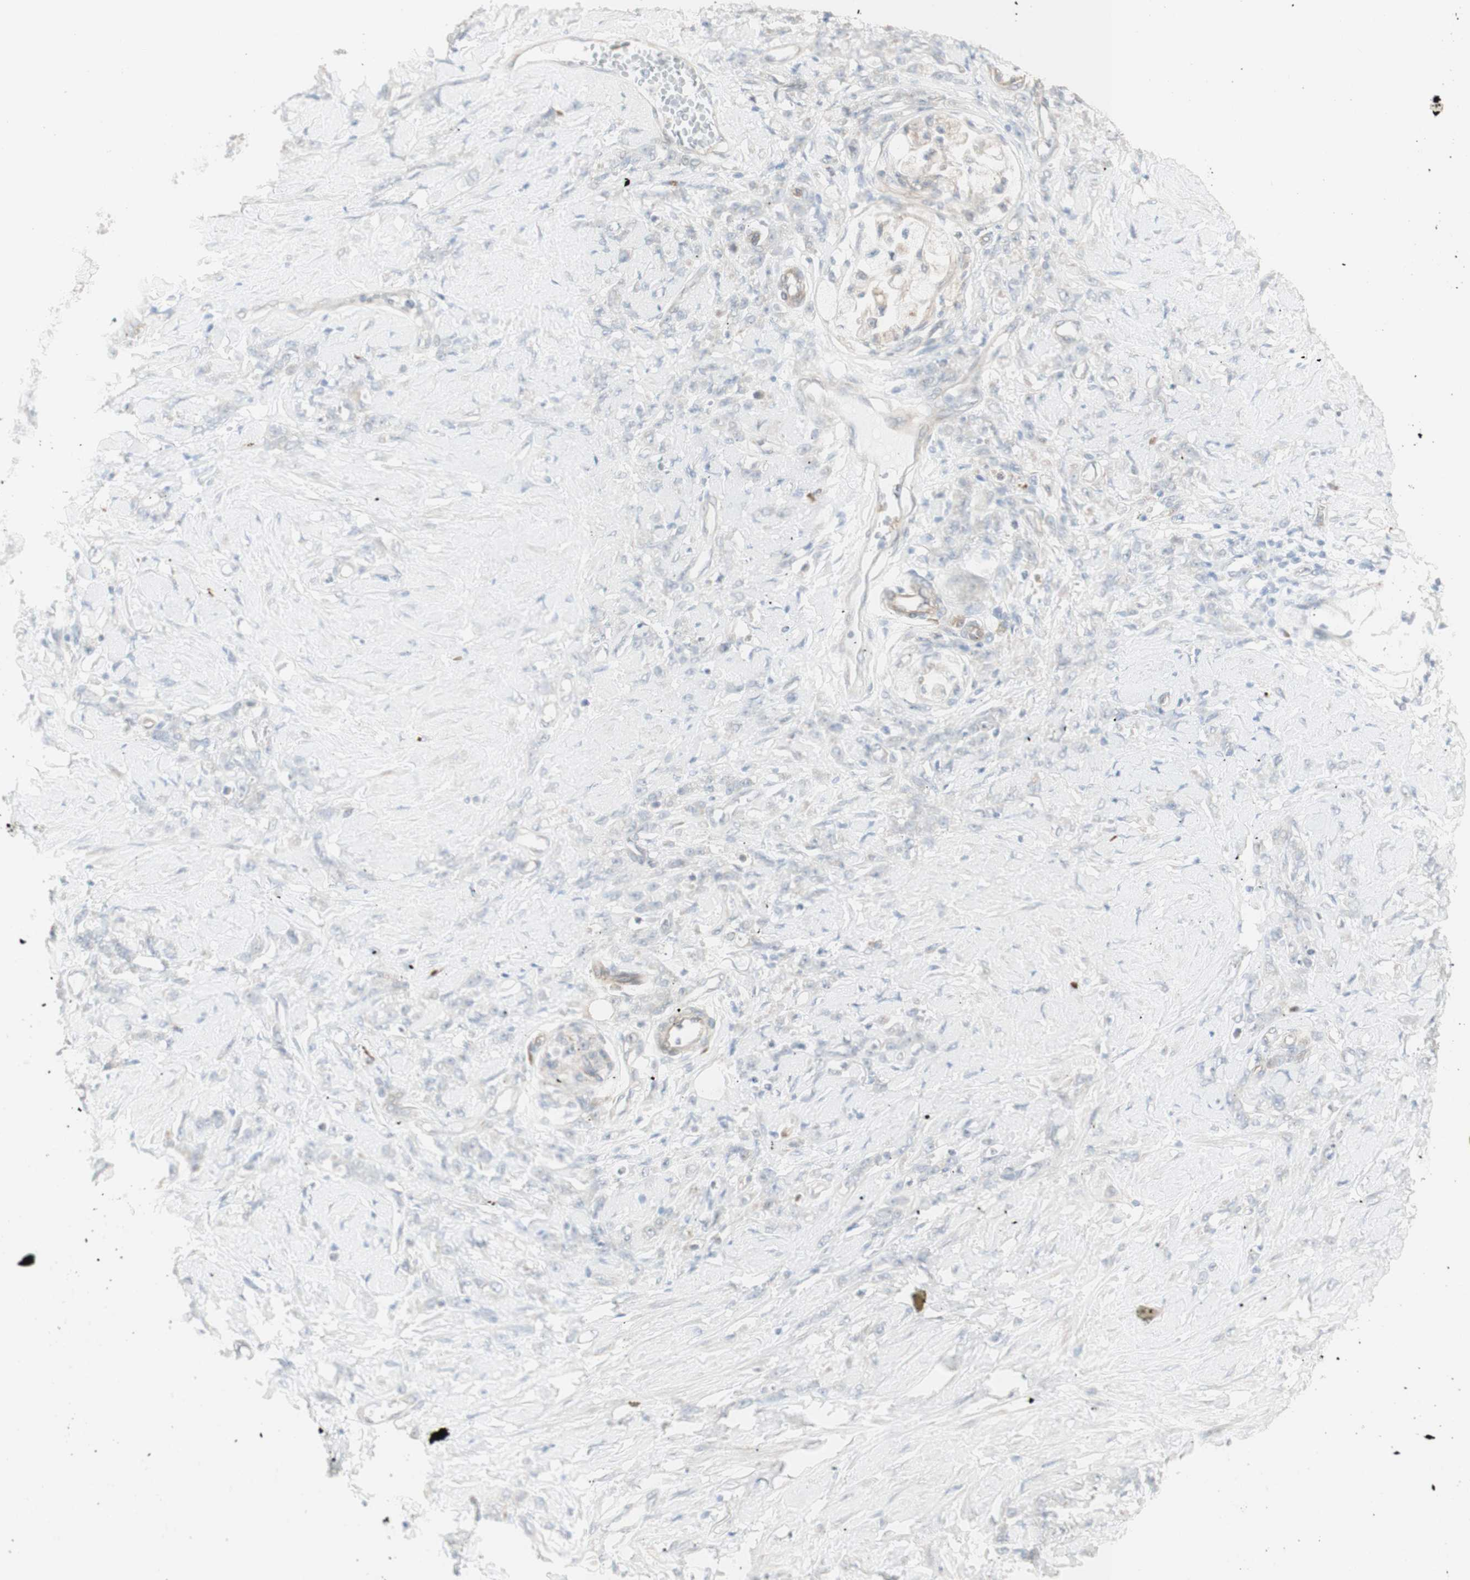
{"staining": {"intensity": "negative", "quantity": "none", "location": "none"}, "tissue": "stomach cancer", "cell_type": "Tumor cells", "image_type": "cancer", "snomed": [{"axis": "morphology", "description": "Adenocarcinoma, NOS"}, {"axis": "topography", "description": "Stomach"}], "caption": "IHC micrograph of adenocarcinoma (stomach) stained for a protein (brown), which shows no staining in tumor cells. (IHC, brightfield microscopy, high magnification).", "gene": "NDST4", "patient": {"sex": "male", "age": 82}}